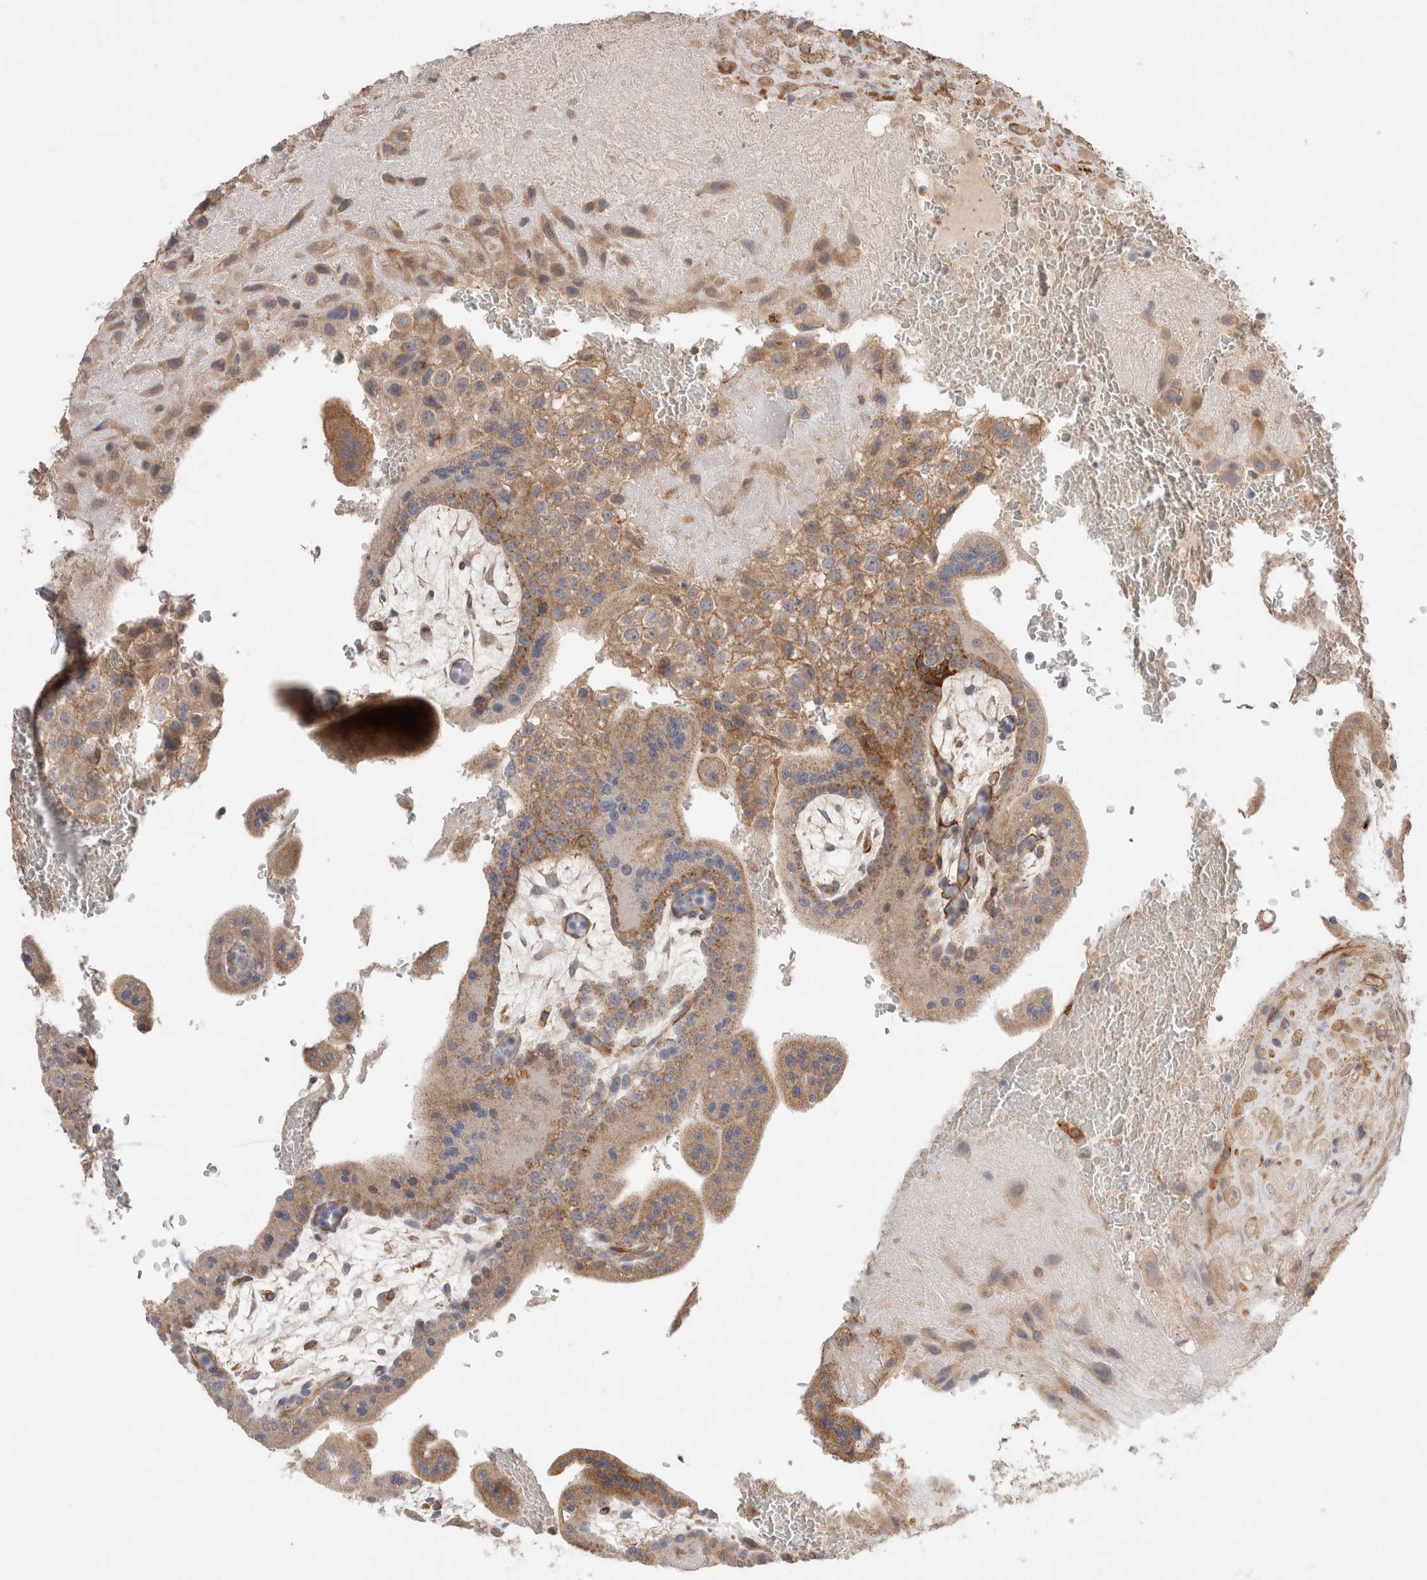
{"staining": {"intensity": "moderate", "quantity": ">75%", "location": "cytoplasmic/membranous"}, "tissue": "placenta", "cell_type": "Decidual cells", "image_type": "normal", "snomed": [{"axis": "morphology", "description": "Normal tissue, NOS"}, {"axis": "topography", "description": "Placenta"}], "caption": "Immunohistochemical staining of unremarkable human placenta exhibits moderate cytoplasmic/membranous protein positivity in about >75% of decidual cells.", "gene": "RAB32", "patient": {"sex": "female", "age": 35}}